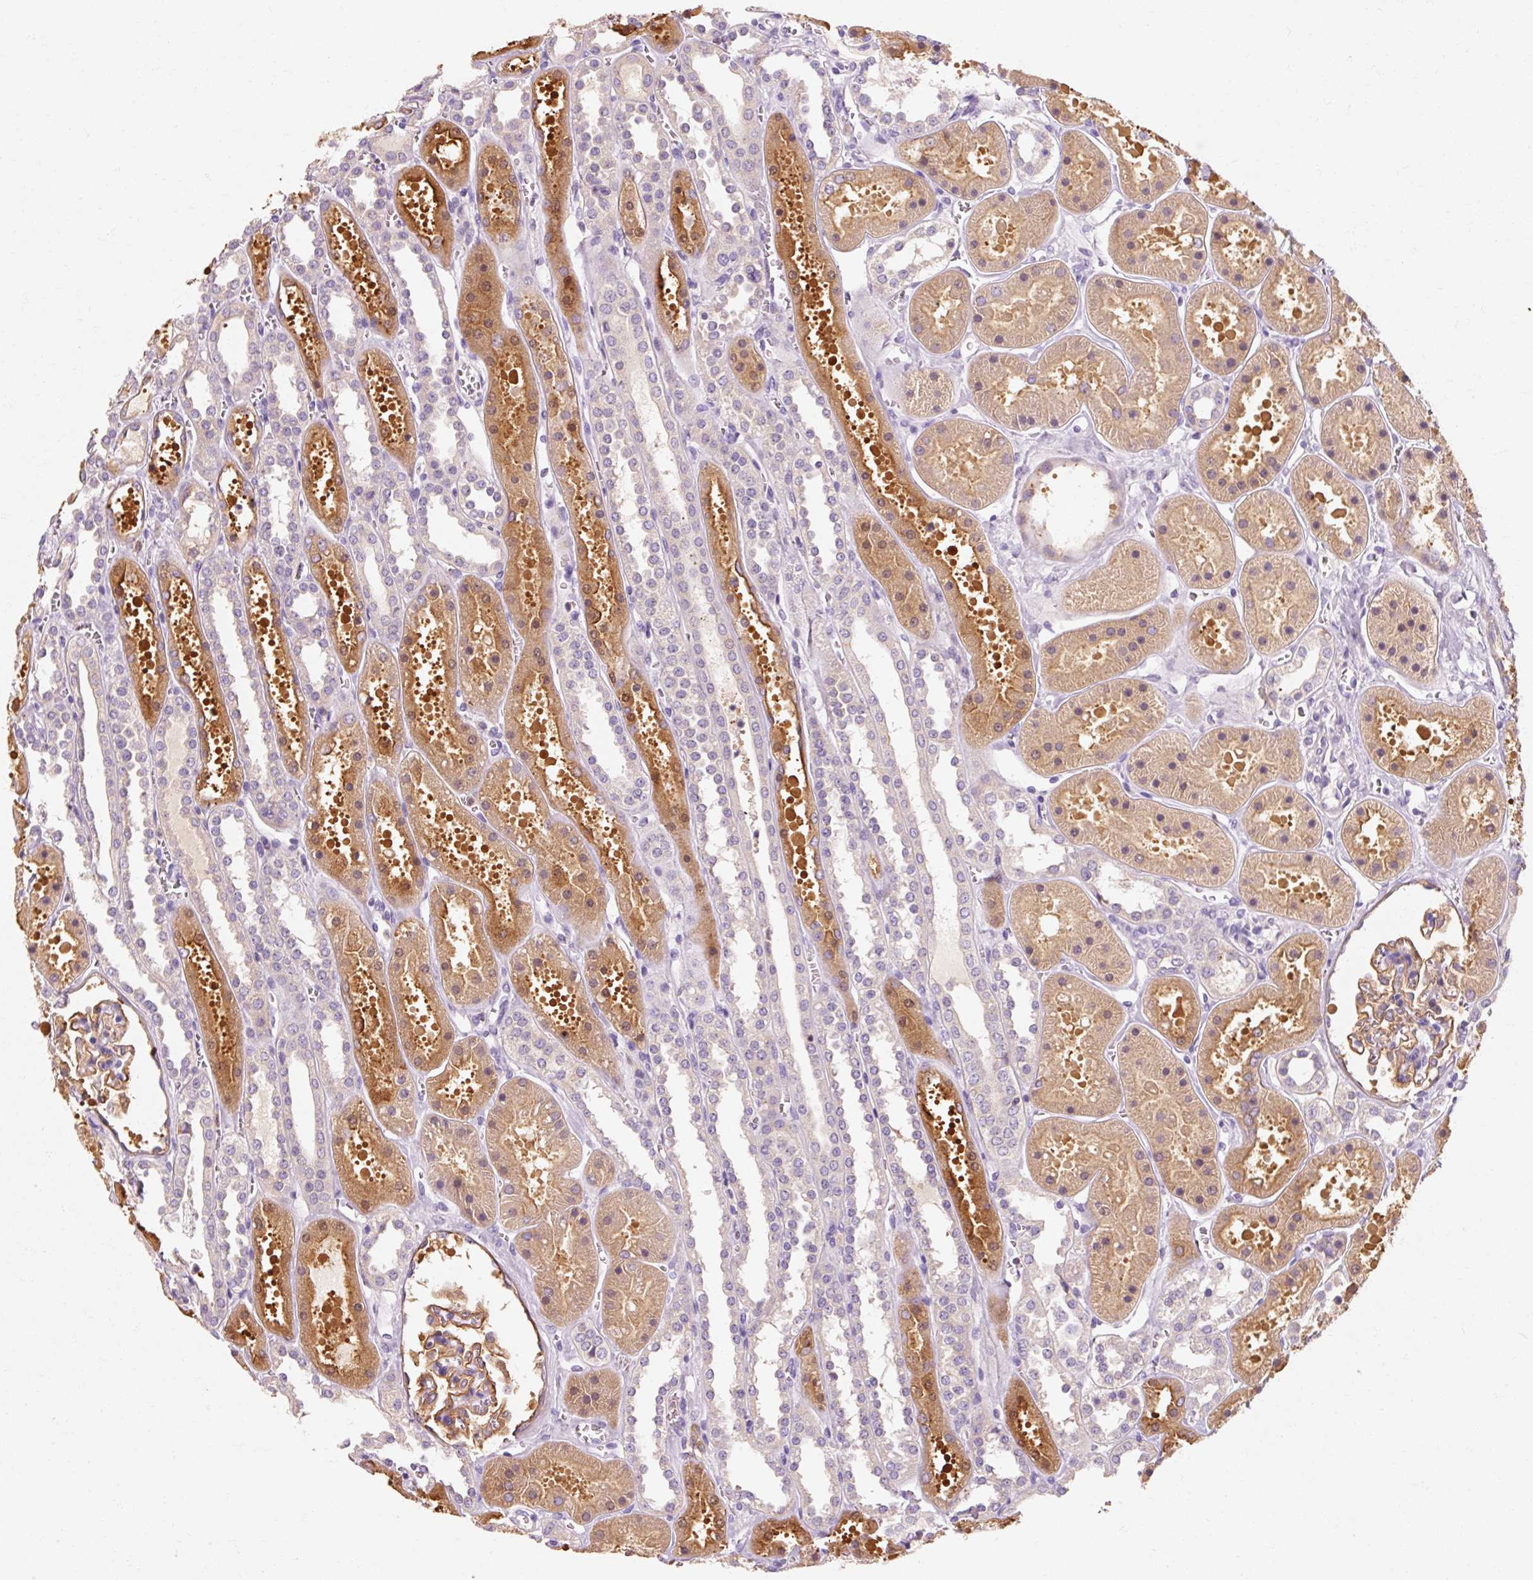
{"staining": {"intensity": "strong", "quantity": "25%-75%", "location": "cytoplasmic/membranous"}, "tissue": "kidney", "cell_type": "Cells in glomeruli", "image_type": "normal", "snomed": [{"axis": "morphology", "description": "Normal tissue, NOS"}, {"axis": "topography", "description": "Kidney"}], "caption": "DAB immunohistochemical staining of unremarkable kidney exhibits strong cytoplasmic/membranous protein staining in approximately 25%-75% of cells in glomeruli.", "gene": "OR8K1", "patient": {"sex": "female", "age": 41}}